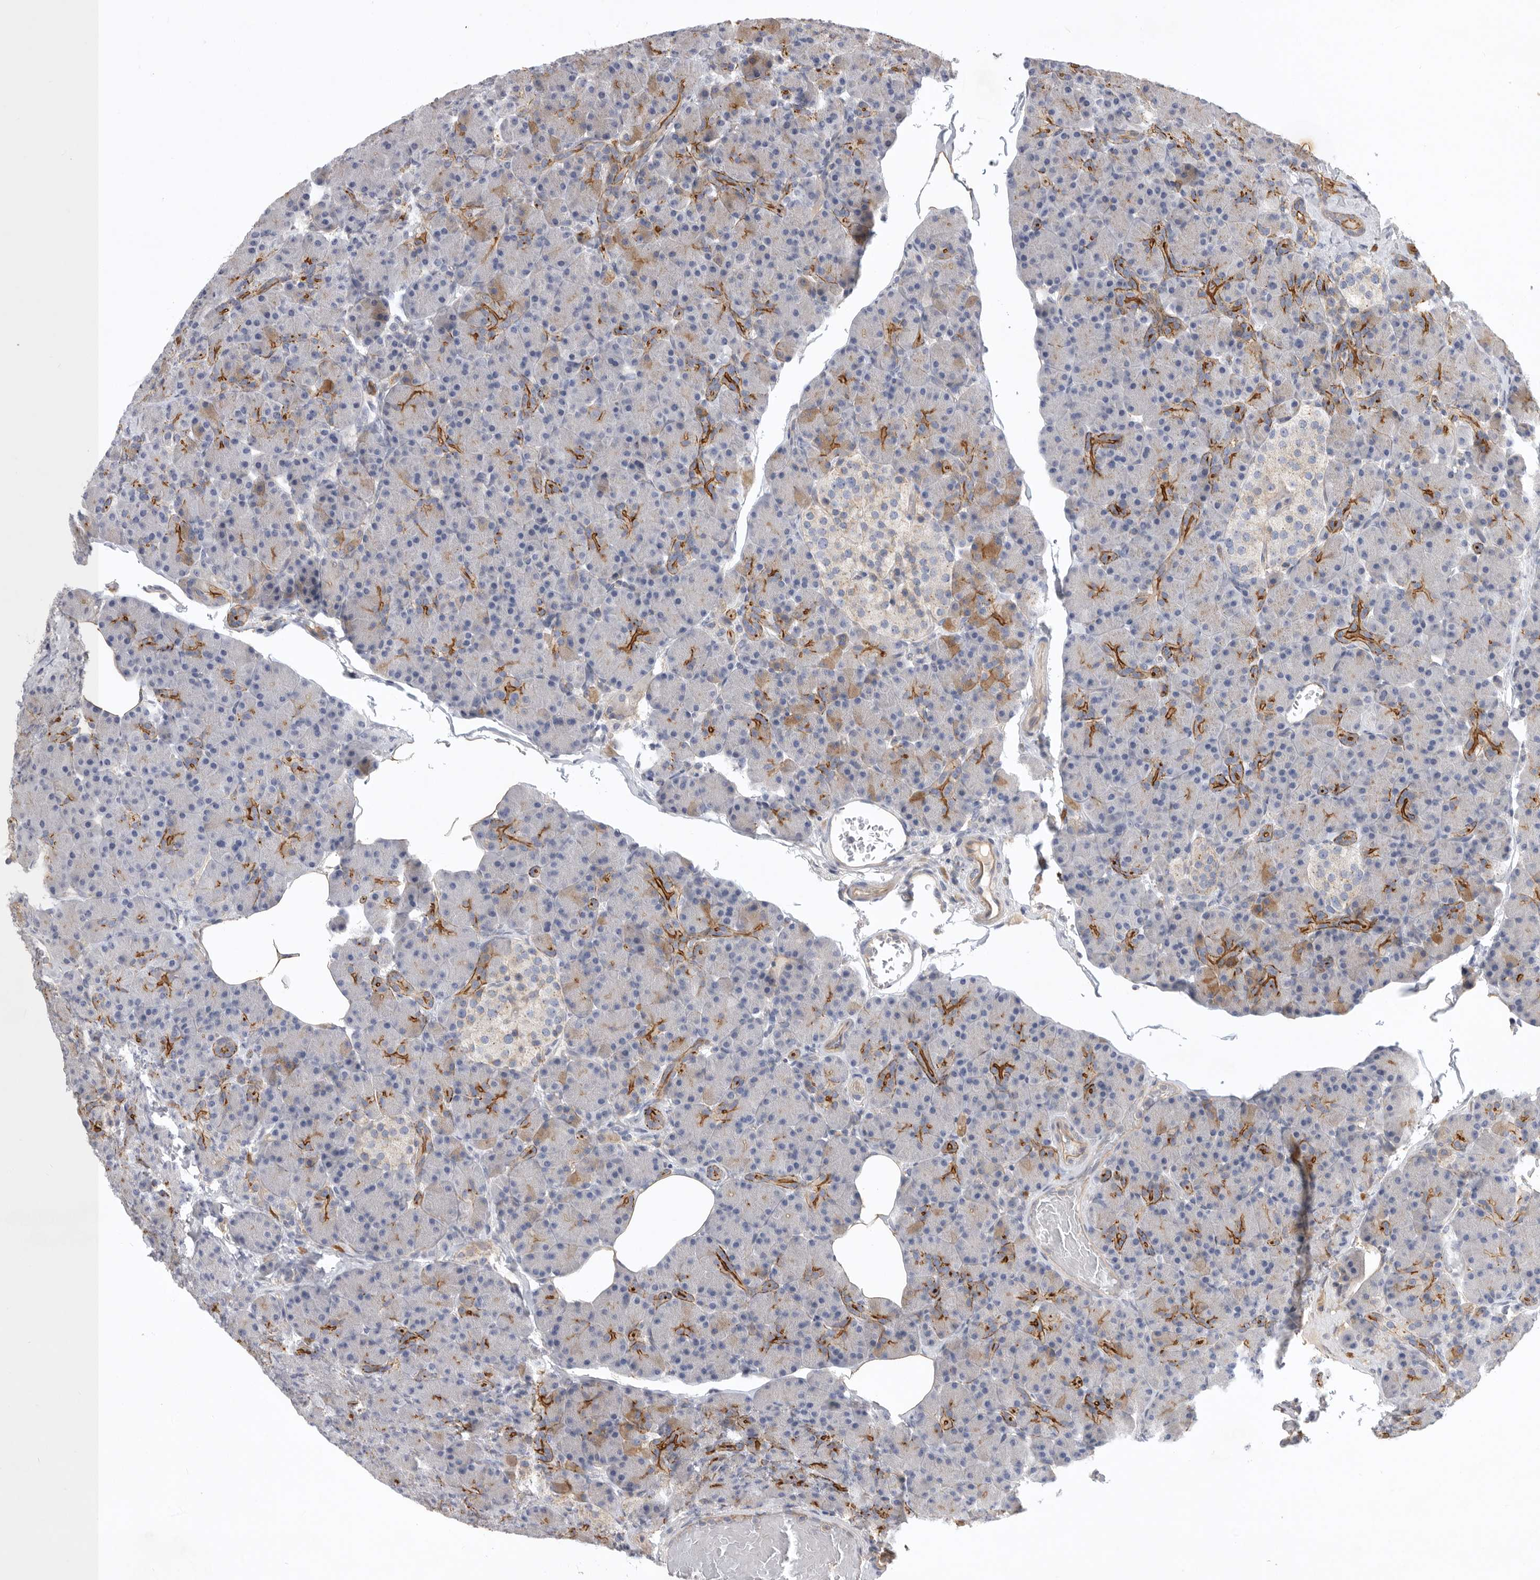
{"staining": {"intensity": "moderate", "quantity": "25%-75%", "location": "cytoplasmic/membranous"}, "tissue": "pancreas", "cell_type": "Exocrine glandular cells", "image_type": "normal", "snomed": [{"axis": "morphology", "description": "Normal tissue, NOS"}, {"axis": "topography", "description": "Pancreas"}], "caption": "Immunohistochemistry micrograph of normal pancreas: pancreas stained using IHC demonstrates medium levels of moderate protein expression localized specifically in the cytoplasmic/membranous of exocrine glandular cells, appearing as a cytoplasmic/membranous brown color.", "gene": "MLPH", "patient": {"sex": "female", "age": 43}}